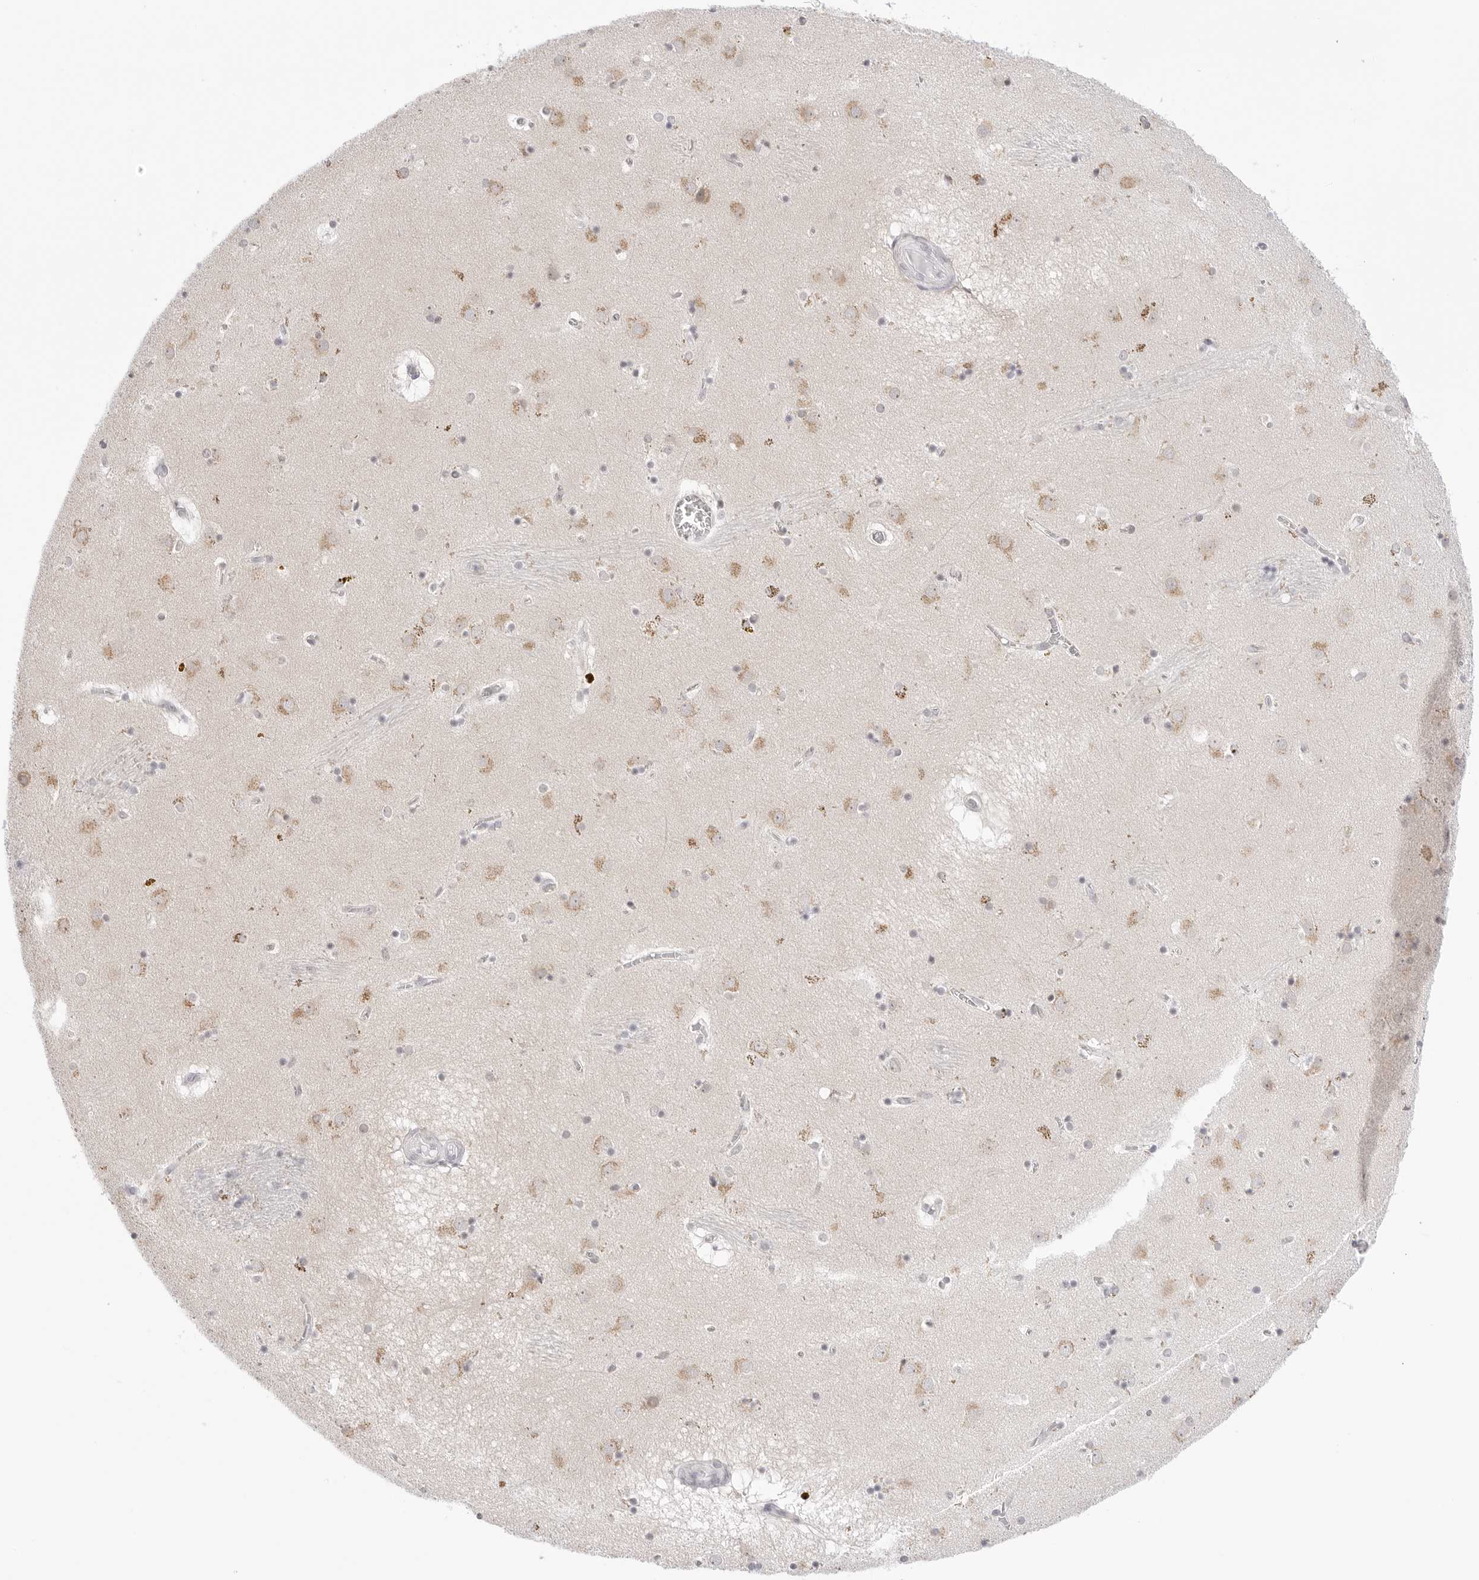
{"staining": {"intensity": "moderate", "quantity": "<25%", "location": "cytoplasmic/membranous"}, "tissue": "caudate", "cell_type": "Glial cells", "image_type": "normal", "snomed": [{"axis": "morphology", "description": "Normal tissue, NOS"}, {"axis": "topography", "description": "Lateral ventricle wall"}], "caption": "Unremarkable caudate displays moderate cytoplasmic/membranous positivity in approximately <25% of glial cells, visualized by immunohistochemistry.", "gene": "RPN1", "patient": {"sex": "male", "age": 70}}